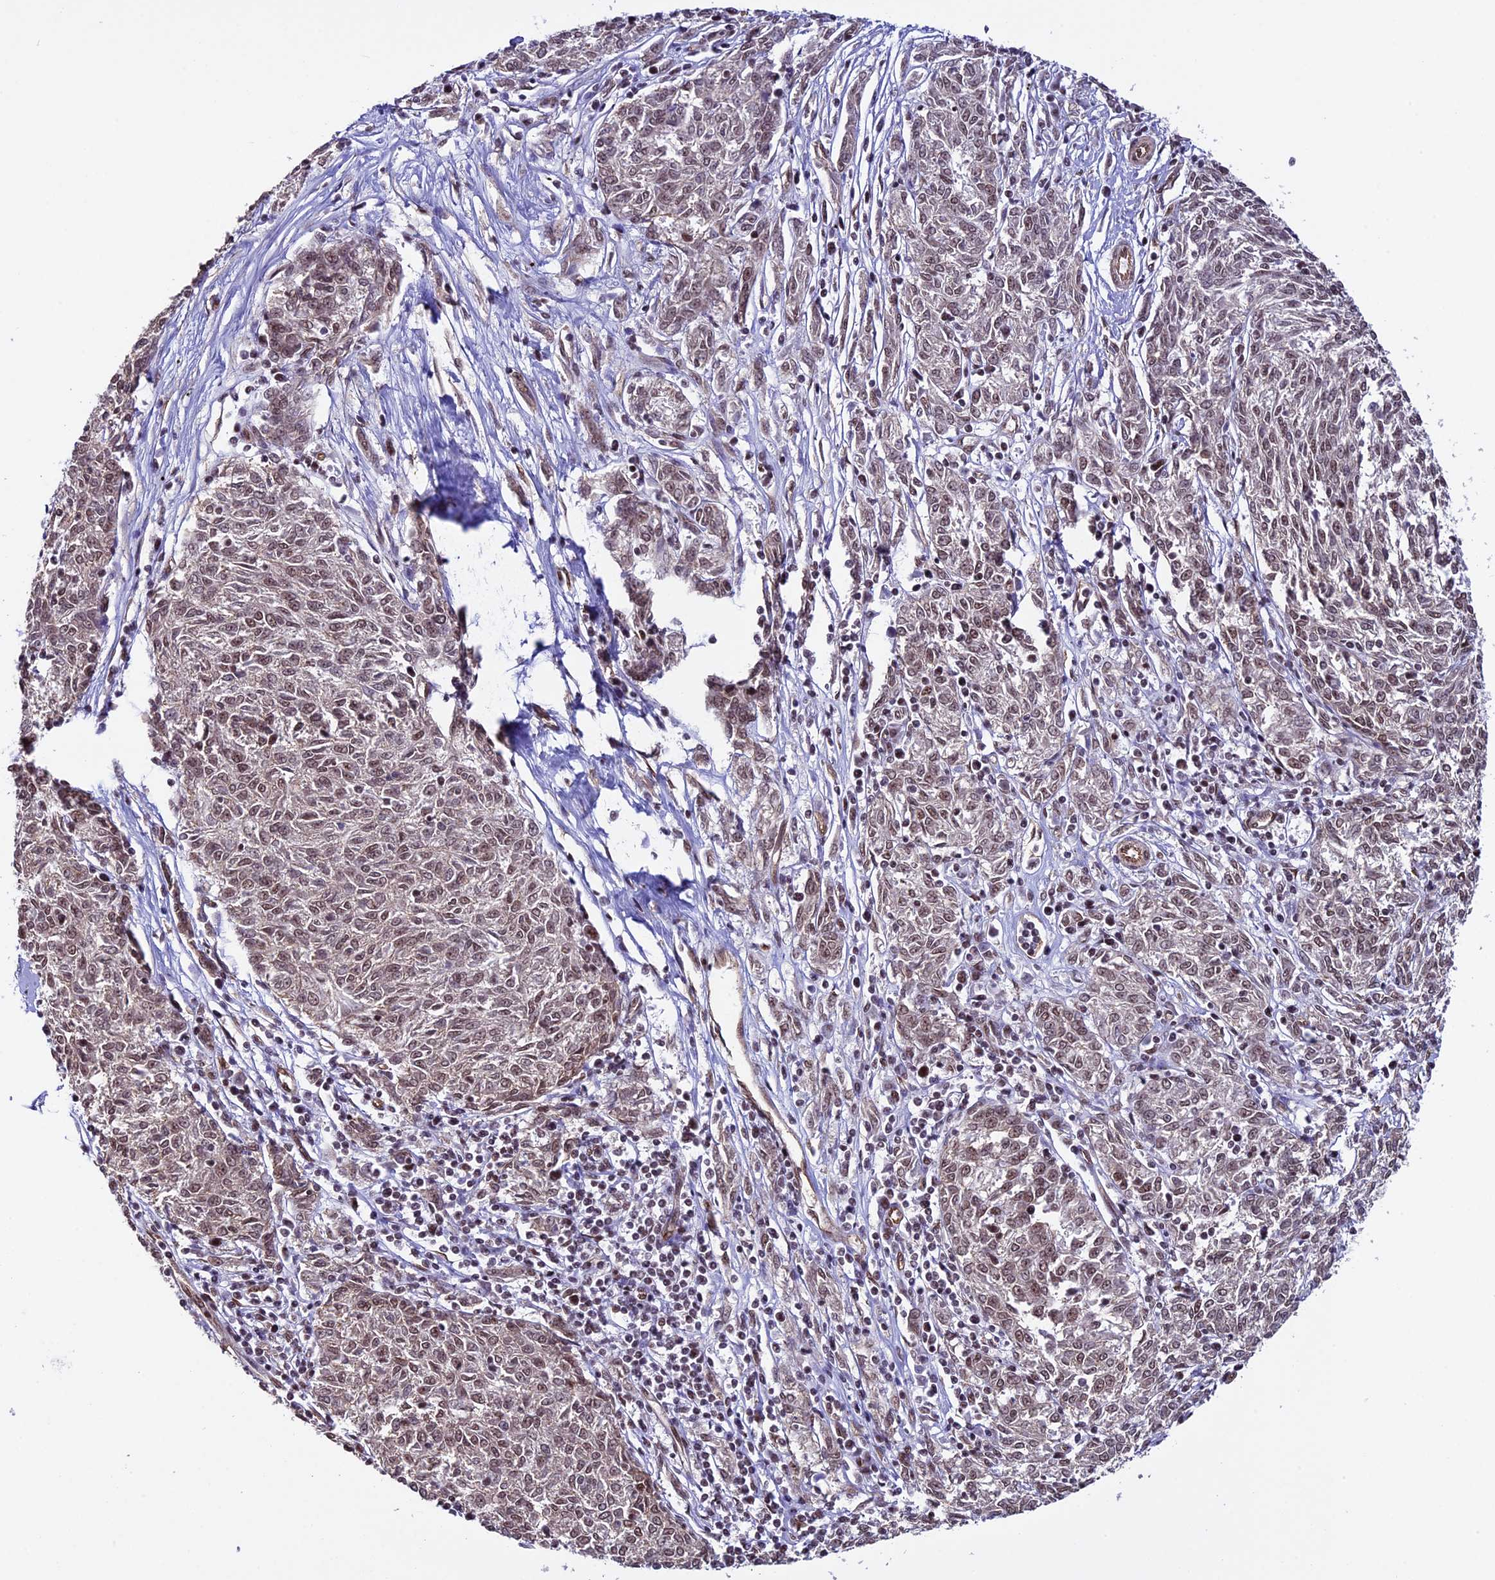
{"staining": {"intensity": "weak", "quantity": ">75%", "location": "nuclear"}, "tissue": "melanoma", "cell_type": "Tumor cells", "image_type": "cancer", "snomed": [{"axis": "morphology", "description": "Malignant melanoma, NOS"}, {"axis": "topography", "description": "Skin"}], "caption": "A low amount of weak nuclear positivity is identified in approximately >75% of tumor cells in melanoma tissue.", "gene": "MPHOSPH8", "patient": {"sex": "female", "age": 72}}